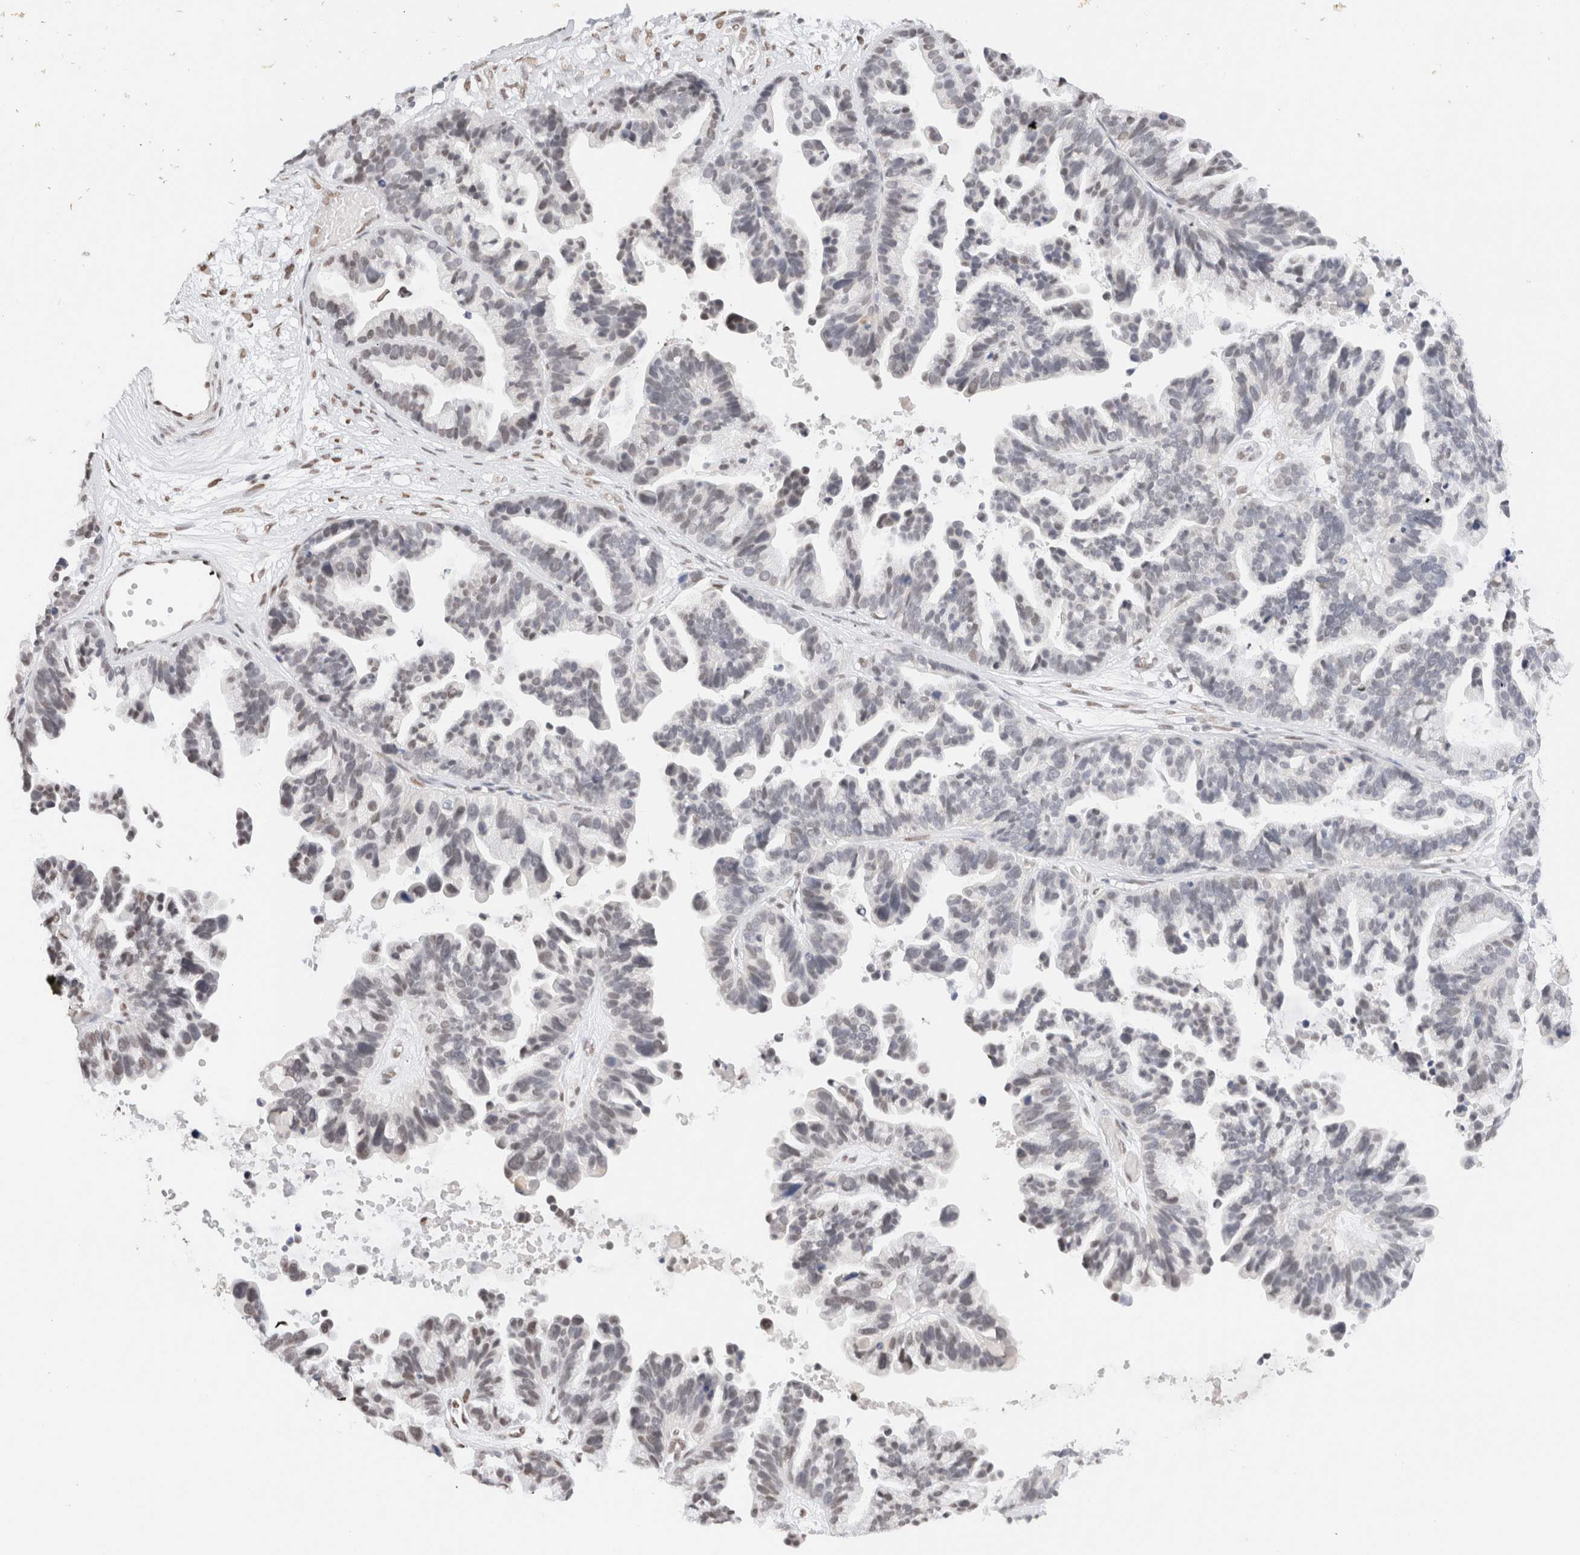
{"staining": {"intensity": "weak", "quantity": "<25%", "location": "nuclear"}, "tissue": "ovarian cancer", "cell_type": "Tumor cells", "image_type": "cancer", "snomed": [{"axis": "morphology", "description": "Cystadenocarcinoma, serous, NOS"}, {"axis": "topography", "description": "Ovary"}], "caption": "Immunohistochemical staining of human ovarian serous cystadenocarcinoma reveals no significant positivity in tumor cells. (Immunohistochemistry (ihc), brightfield microscopy, high magnification).", "gene": "SUPT3H", "patient": {"sex": "female", "age": 56}}